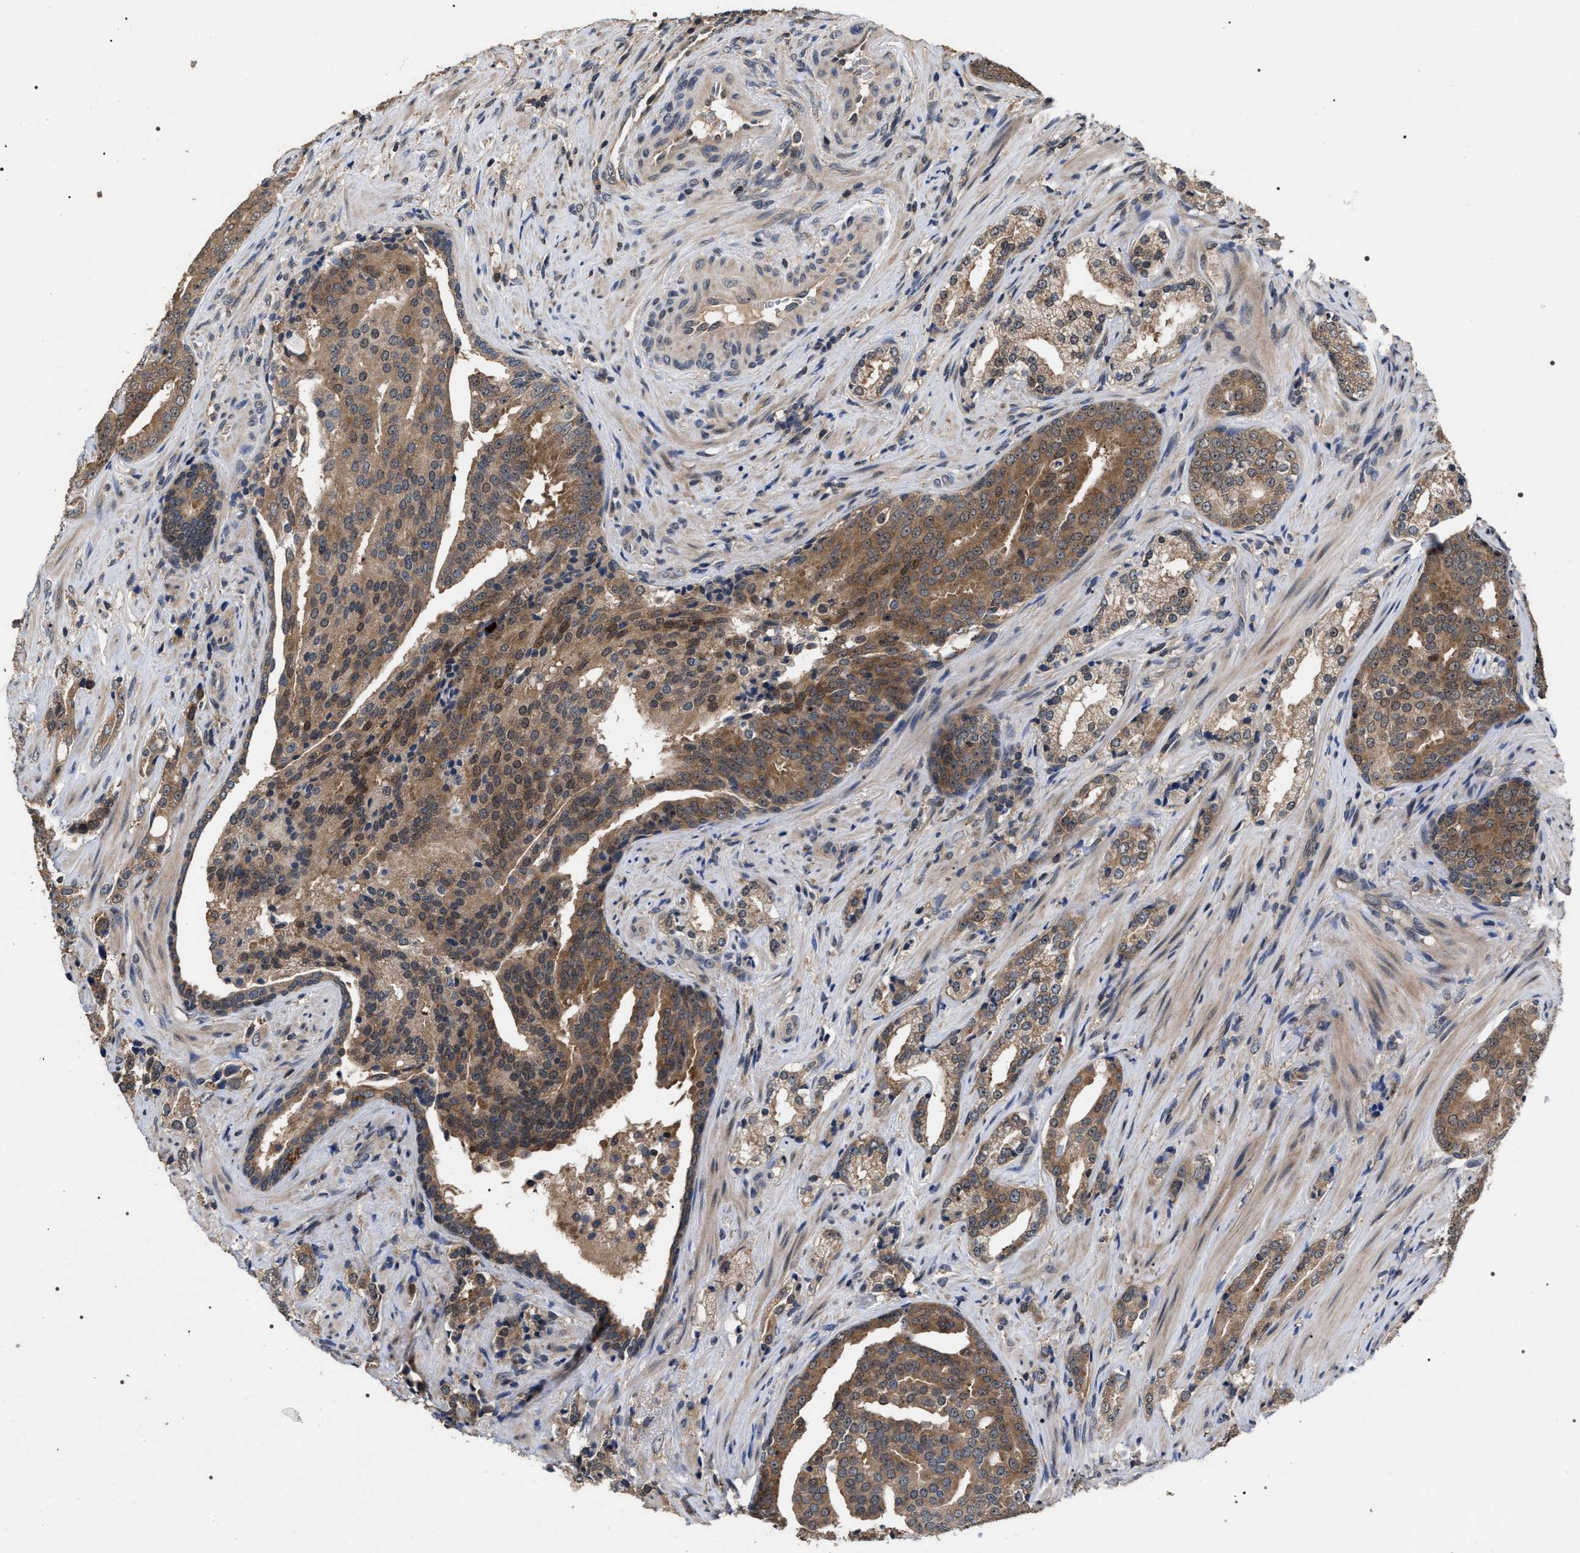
{"staining": {"intensity": "moderate", "quantity": ">75%", "location": "cytoplasmic/membranous"}, "tissue": "prostate cancer", "cell_type": "Tumor cells", "image_type": "cancer", "snomed": [{"axis": "morphology", "description": "Adenocarcinoma, High grade"}, {"axis": "topography", "description": "Prostate"}], "caption": "Immunohistochemical staining of high-grade adenocarcinoma (prostate) displays moderate cytoplasmic/membranous protein positivity in about >75% of tumor cells. The staining was performed using DAB (3,3'-diaminobenzidine) to visualize the protein expression in brown, while the nuclei were stained in blue with hematoxylin (Magnification: 20x).", "gene": "UPF3A", "patient": {"sex": "male", "age": 71}}